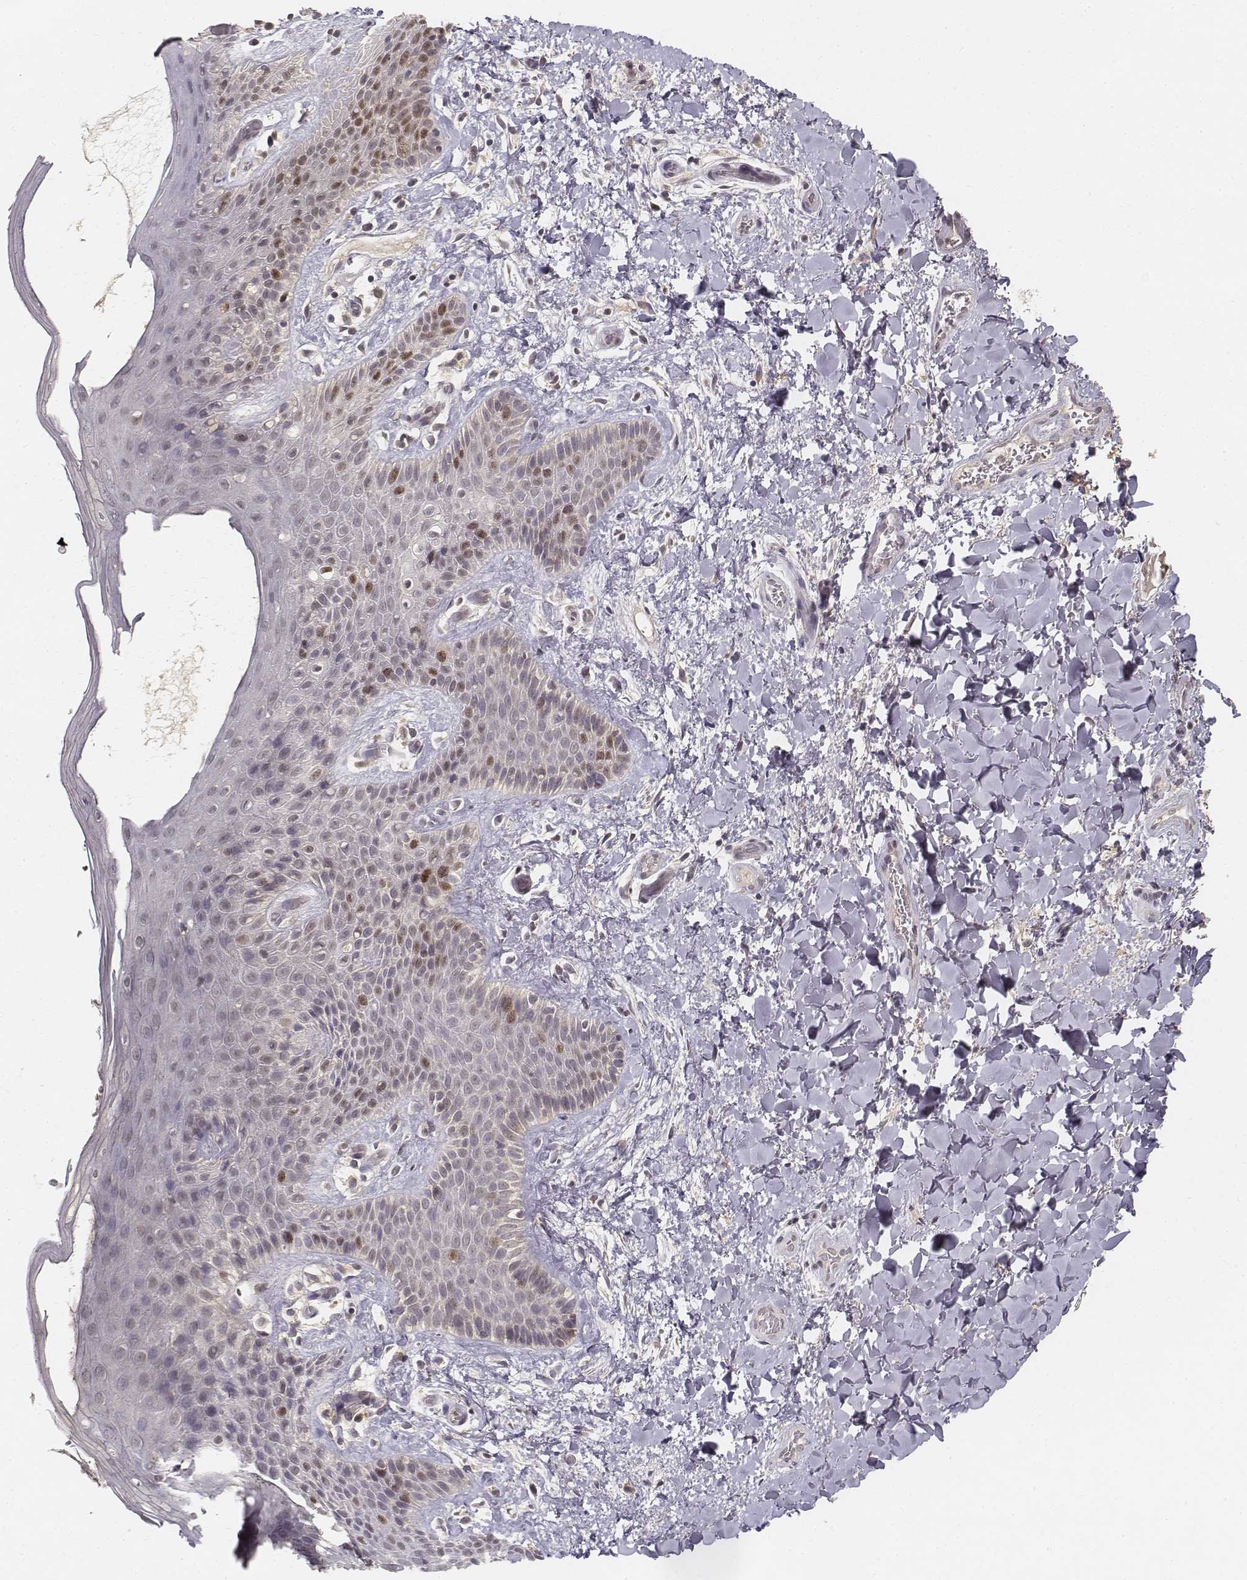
{"staining": {"intensity": "moderate", "quantity": "<25%", "location": "nuclear"}, "tissue": "skin", "cell_type": "Epidermal cells", "image_type": "normal", "snomed": [{"axis": "morphology", "description": "Normal tissue, NOS"}, {"axis": "topography", "description": "Anal"}], "caption": "A high-resolution image shows IHC staining of unremarkable skin, which exhibits moderate nuclear positivity in about <25% of epidermal cells.", "gene": "FANCD2", "patient": {"sex": "male", "age": 36}}